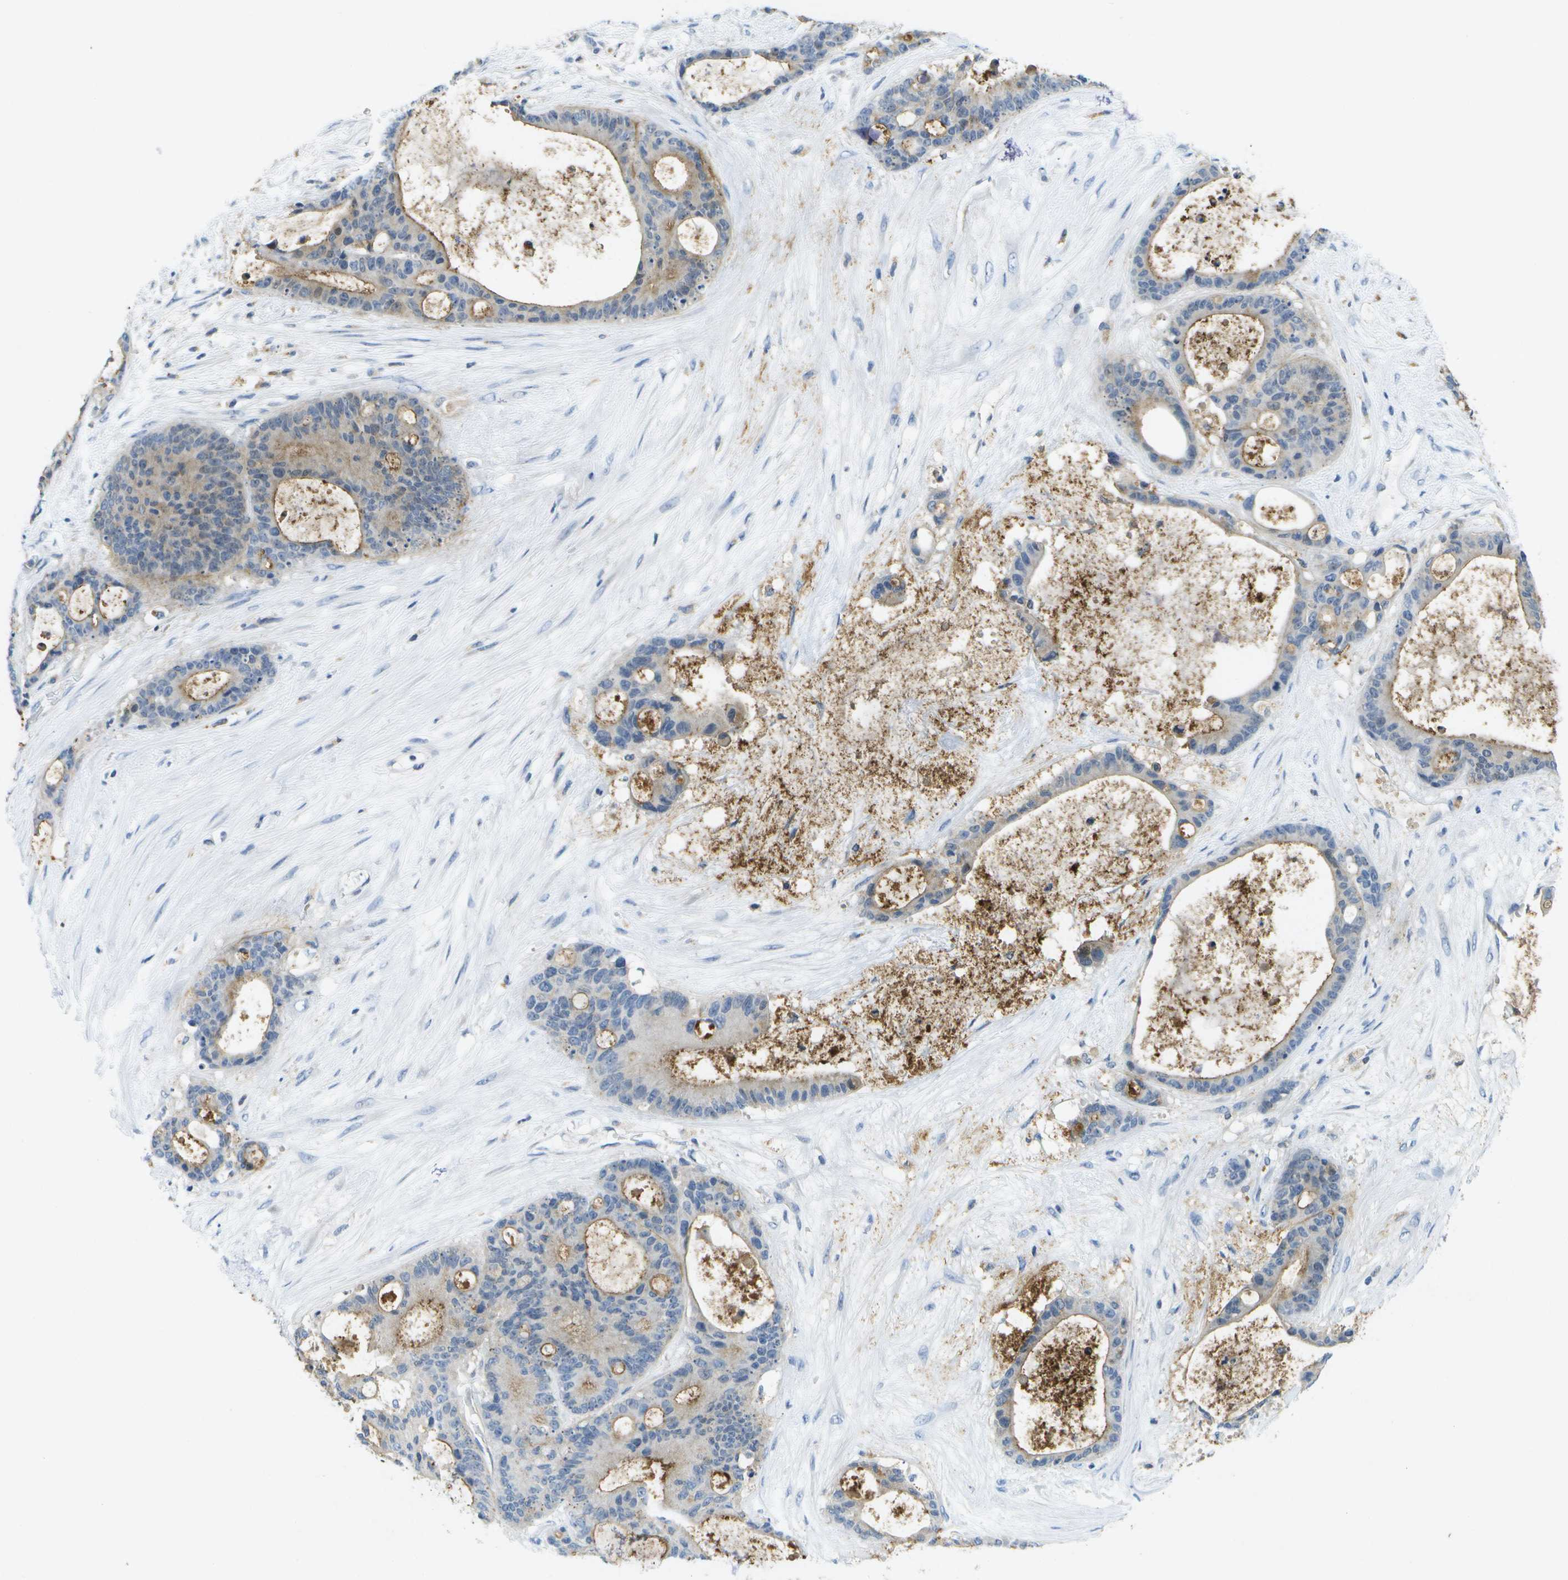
{"staining": {"intensity": "moderate", "quantity": "25%-75%", "location": "cytoplasmic/membranous"}, "tissue": "liver cancer", "cell_type": "Tumor cells", "image_type": "cancer", "snomed": [{"axis": "morphology", "description": "Cholangiocarcinoma"}, {"axis": "topography", "description": "Liver"}], "caption": "Immunohistochemical staining of liver cancer shows moderate cytoplasmic/membranous protein staining in approximately 25%-75% of tumor cells. (brown staining indicates protein expression, while blue staining denotes nuclei).", "gene": "LIPG", "patient": {"sex": "female", "age": 73}}